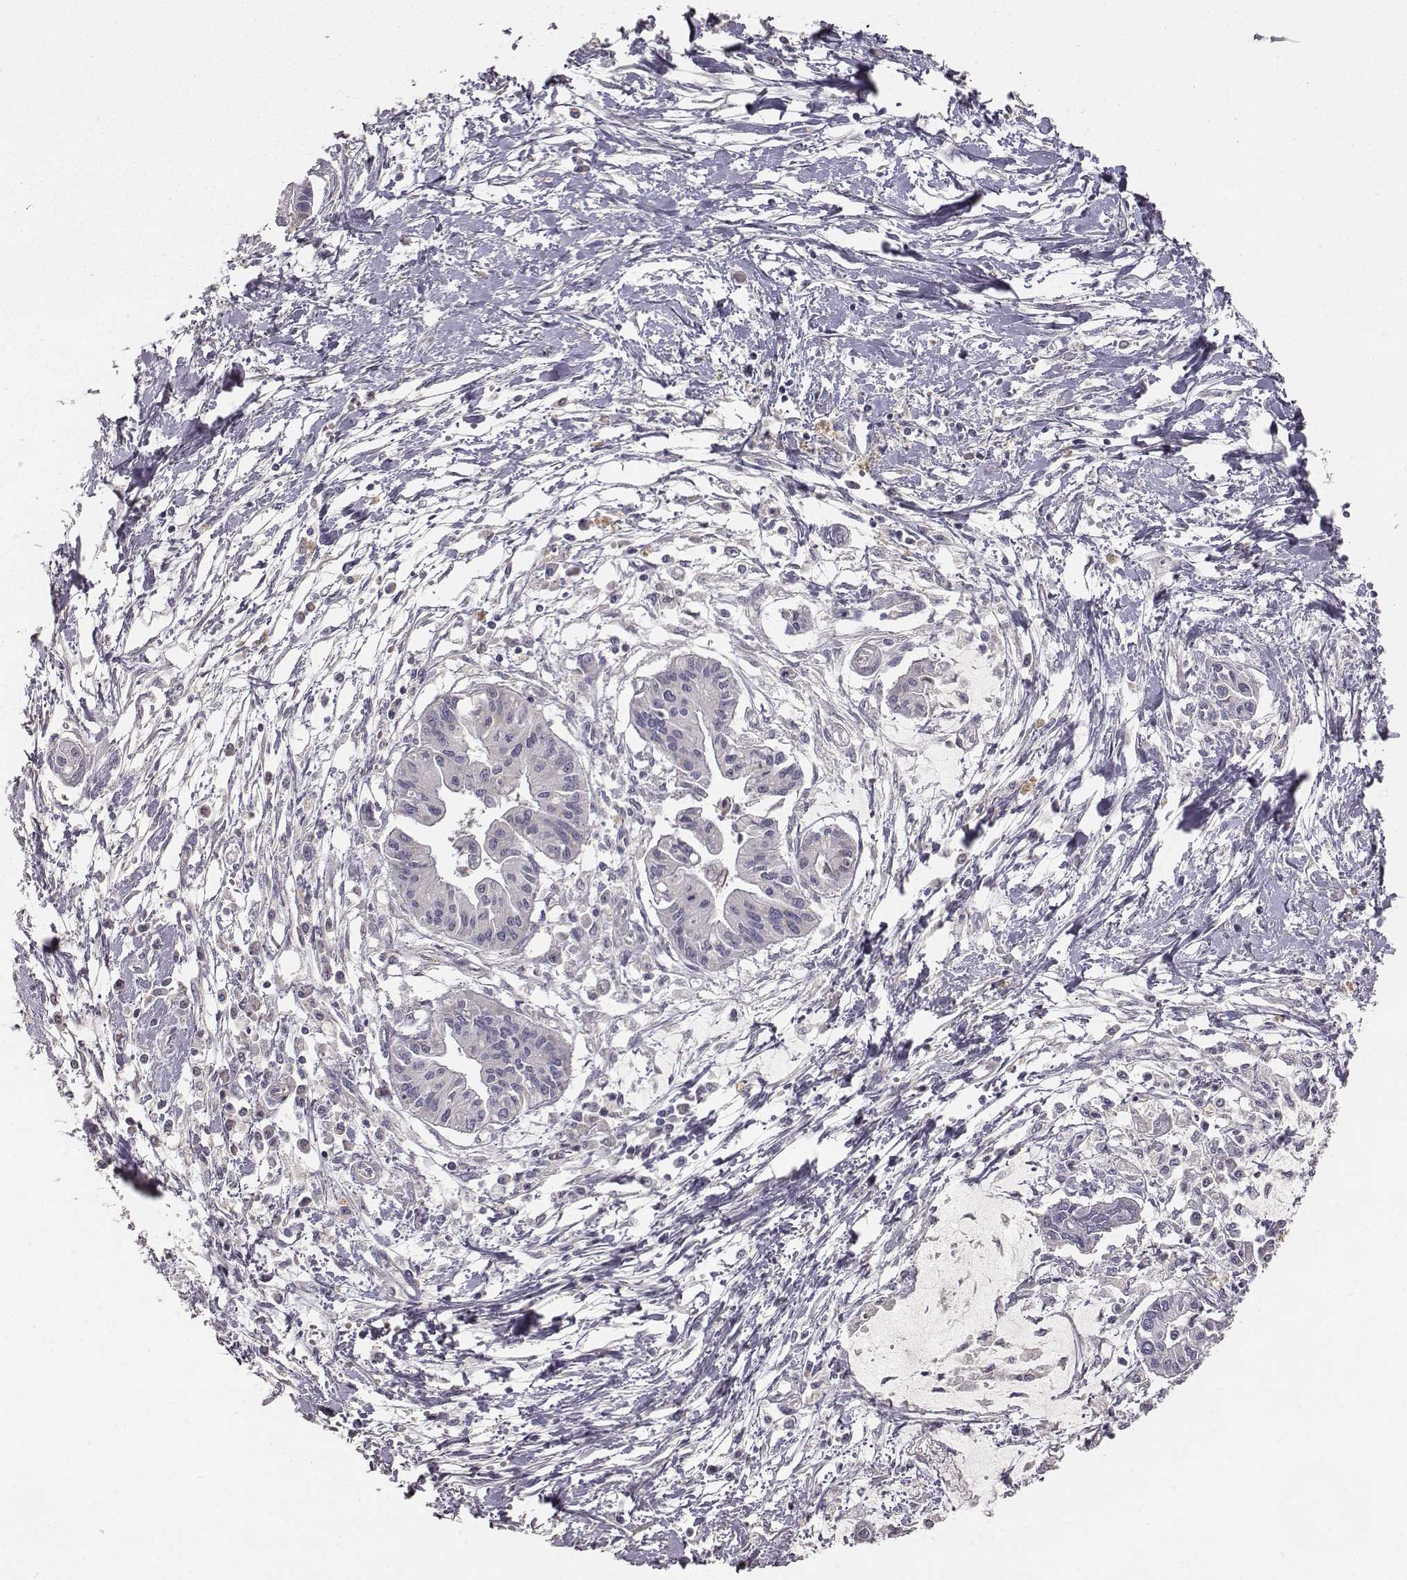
{"staining": {"intensity": "negative", "quantity": "none", "location": "none"}, "tissue": "pancreatic cancer", "cell_type": "Tumor cells", "image_type": "cancer", "snomed": [{"axis": "morphology", "description": "Adenocarcinoma, NOS"}, {"axis": "topography", "description": "Pancreas"}], "caption": "This micrograph is of pancreatic adenocarcinoma stained with IHC to label a protein in brown with the nuclei are counter-stained blue. There is no staining in tumor cells. (Immunohistochemistry (ihc), brightfield microscopy, high magnification).", "gene": "ABCD3", "patient": {"sex": "male", "age": 60}}